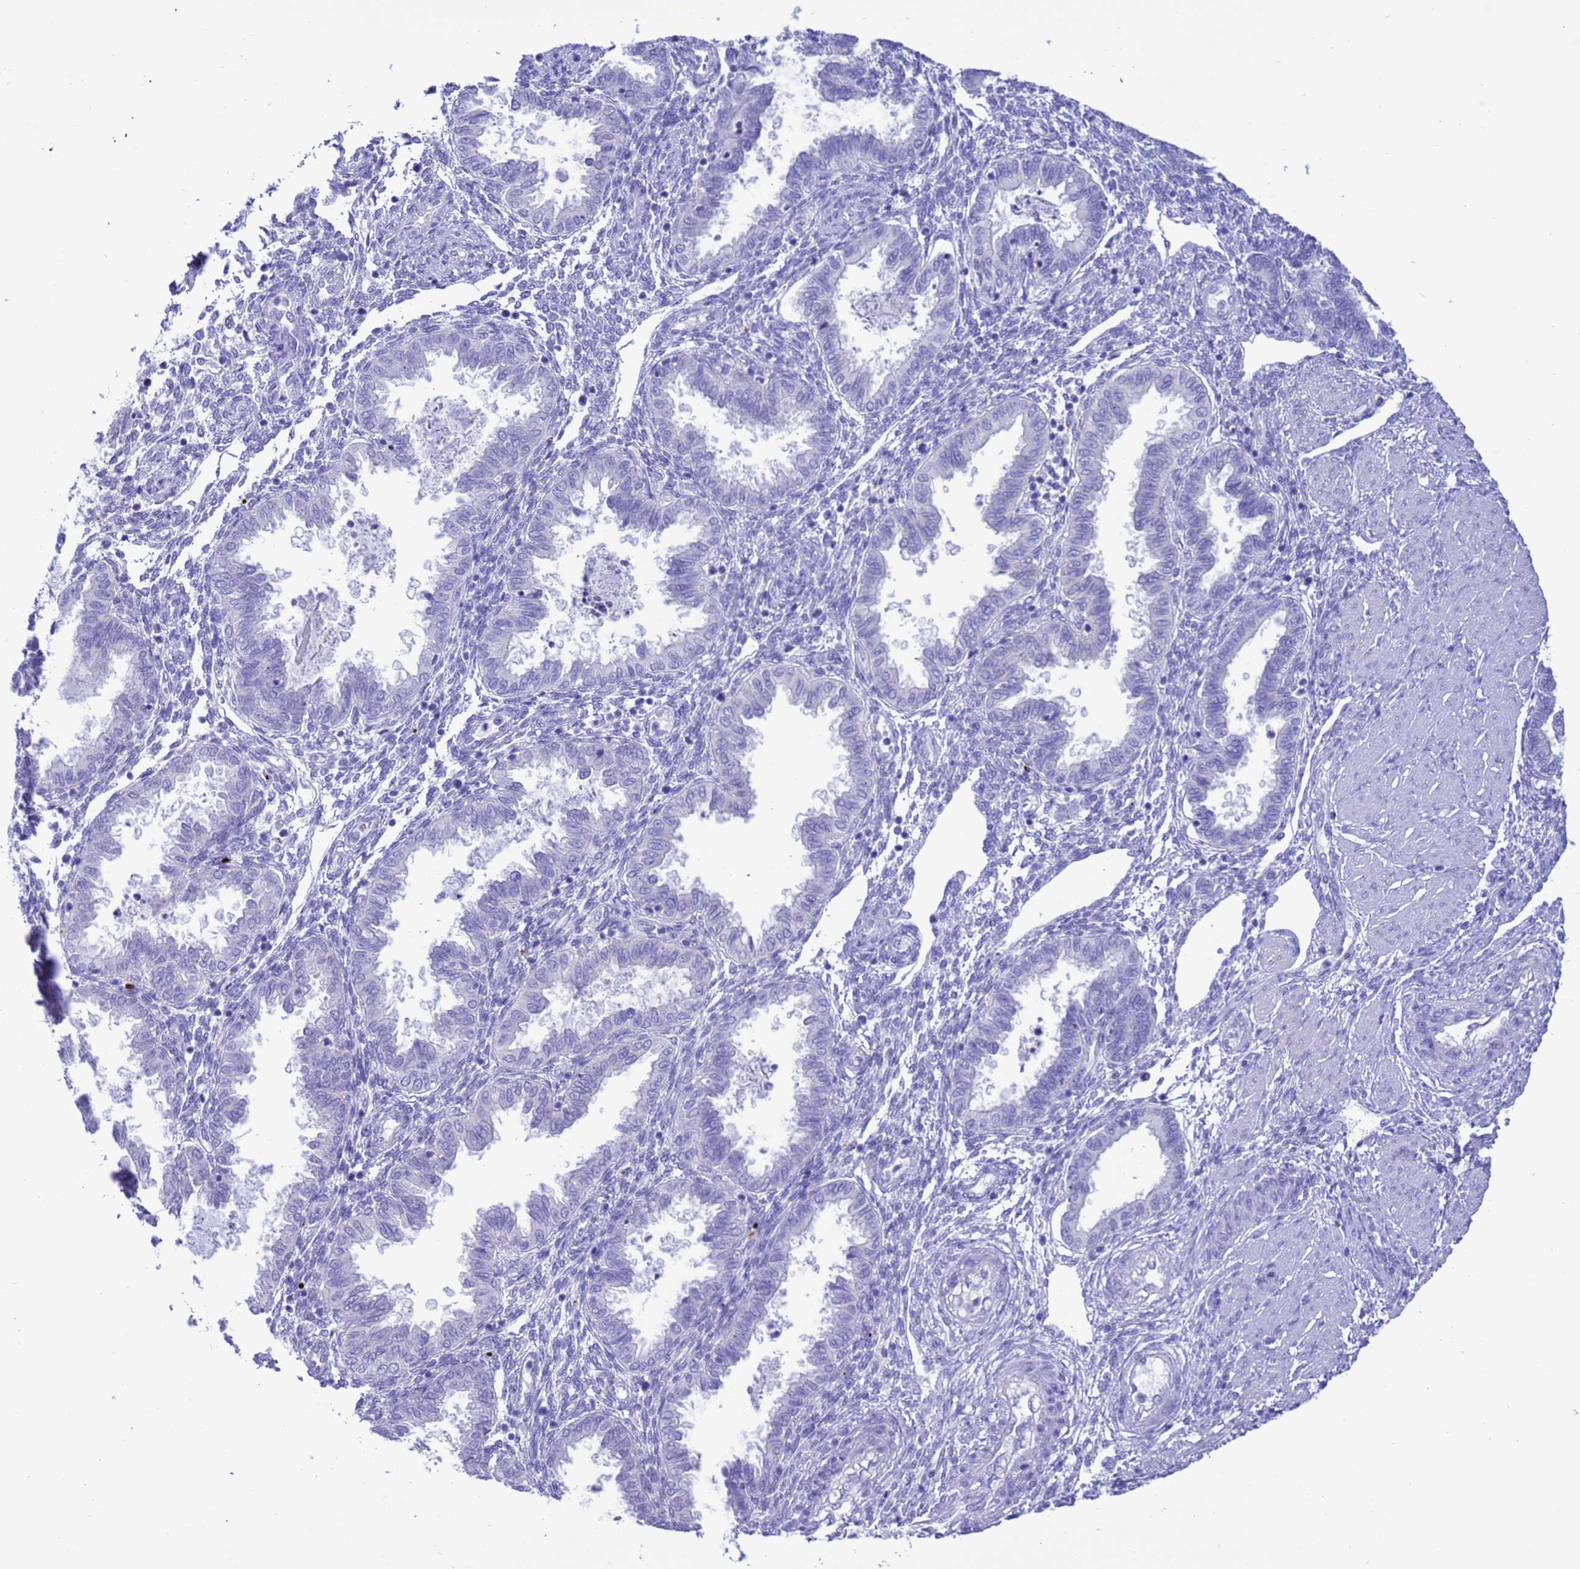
{"staining": {"intensity": "negative", "quantity": "none", "location": "none"}, "tissue": "endometrium", "cell_type": "Cells in endometrial stroma", "image_type": "normal", "snomed": [{"axis": "morphology", "description": "Normal tissue, NOS"}, {"axis": "topography", "description": "Endometrium"}], "caption": "An IHC histopathology image of unremarkable endometrium is shown. There is no staining in cells in endometrial stroma of endometrium.", "gene": "GSTM1", "patient": {"sex": "female", "age": 33}}